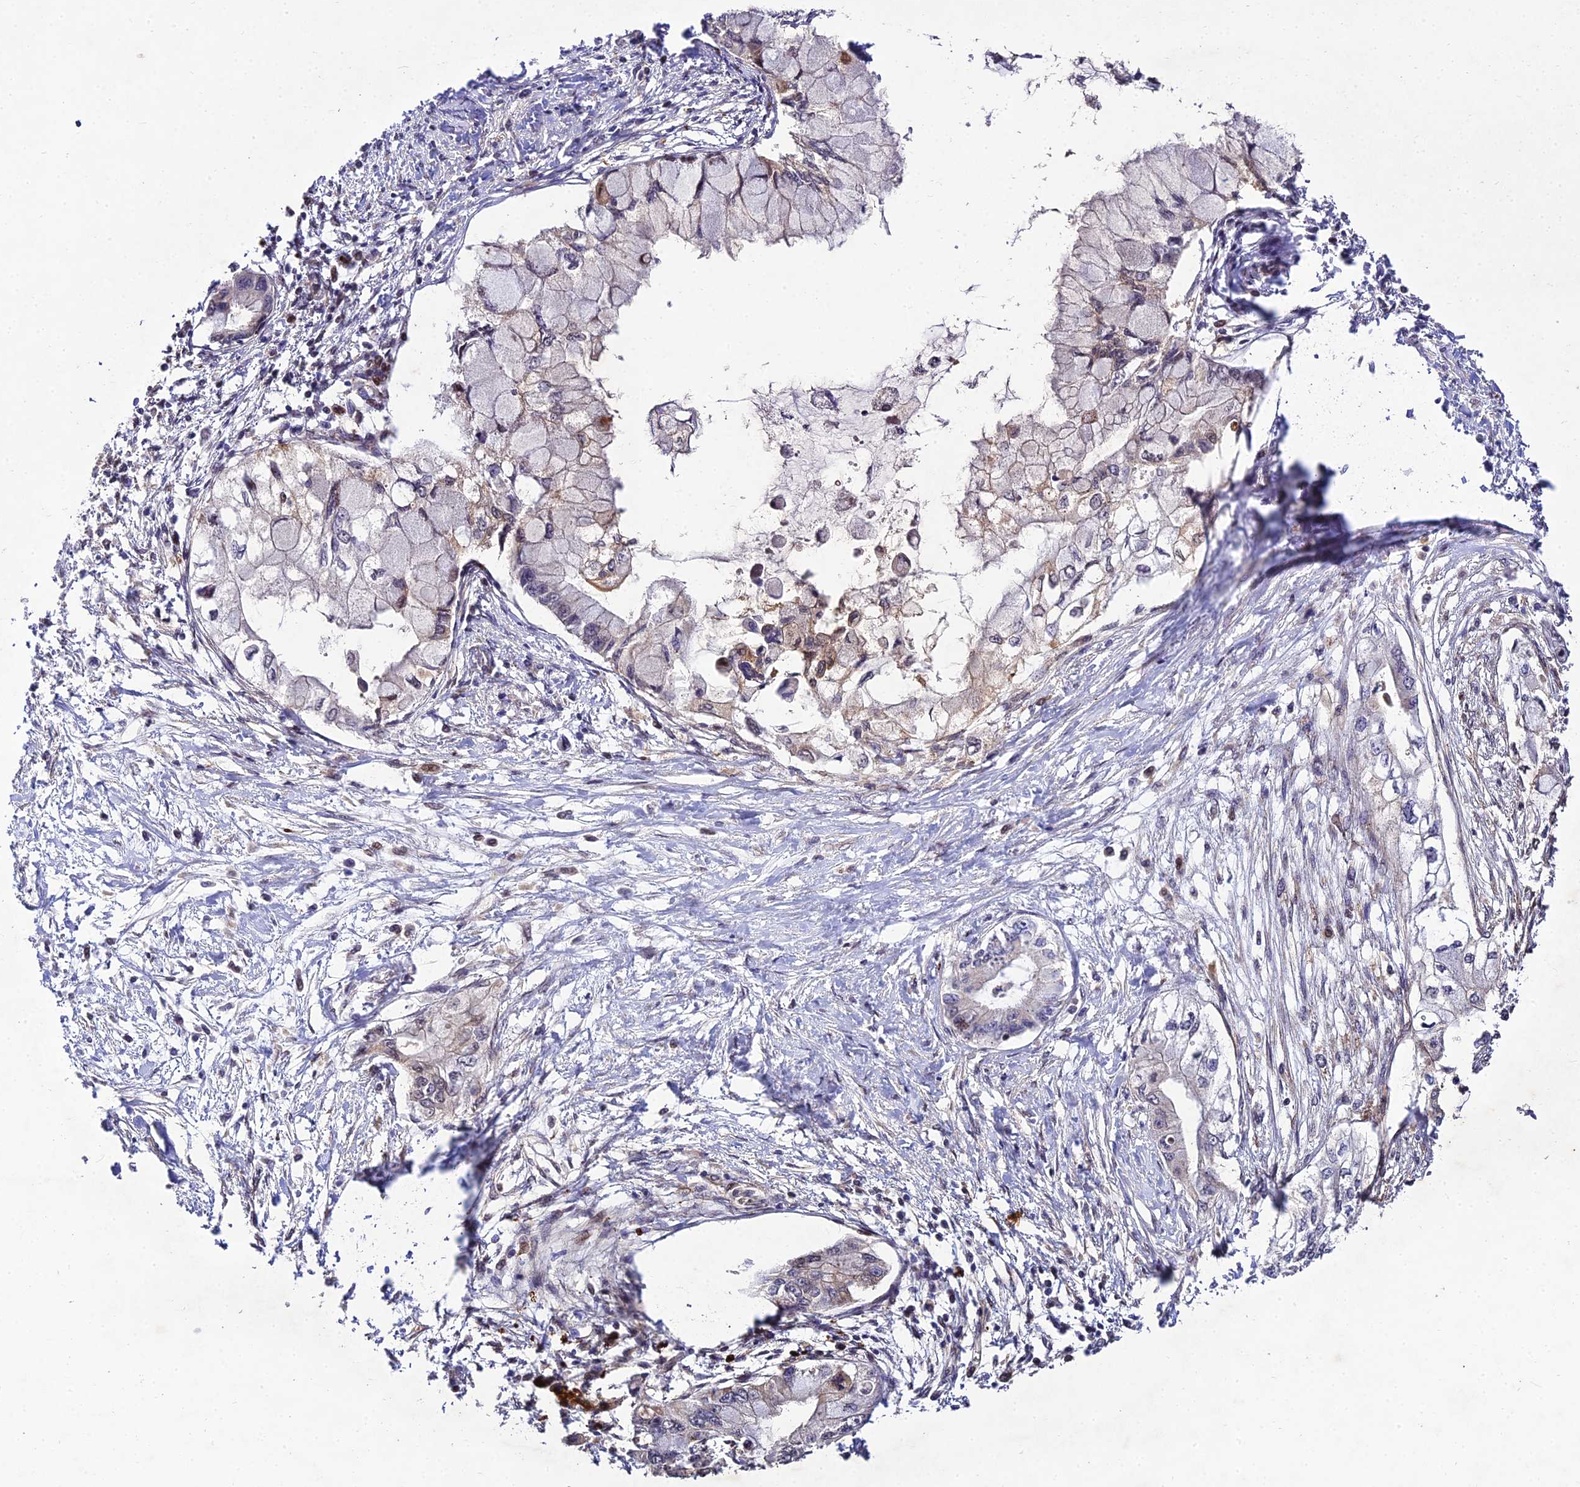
{"staining": {"intensity": "negative", "quantity": "none", "location": "none"}, "tissue": "pancreatic cancer", "cell_type": "Tumor cells", "image_type": "cancer", "snomed": [{"axis": "morphology", "description": "Adenocarcinoma, NOS"}, {"axis": "topography", "description": "Pancreas"}], "caption": "Tumor cells are negative for protein expression in human pancreatic cancer (adenocarcinoma).", "gene": "MKKS", "patient": {"sex": "male", "age": 48}}